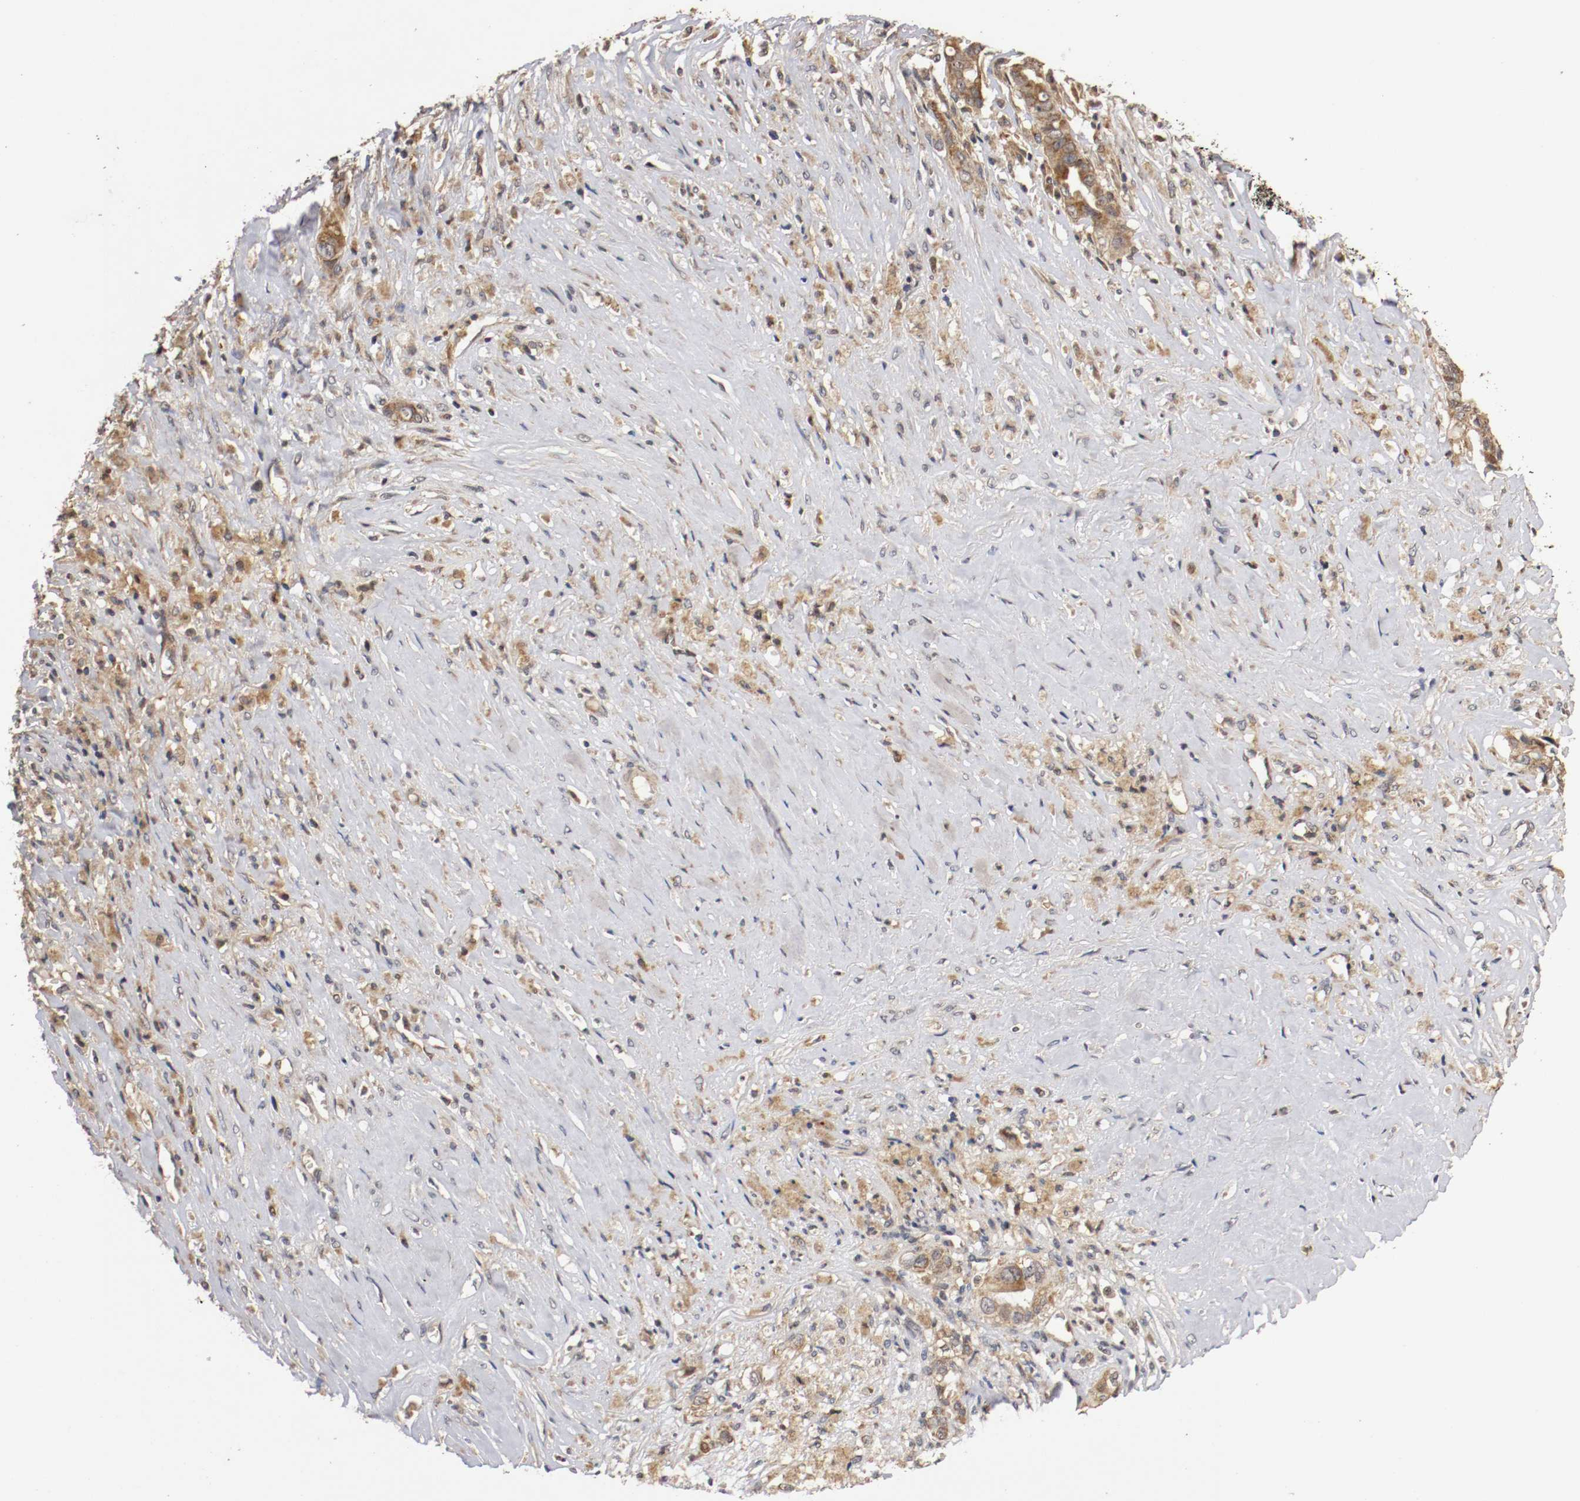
{"staining": {"intensity": "moderate", "quantity": "25%-75%", "location": "cytoplasmic/membranous,nuclear"}, "tissue": "liver cancer", "cell_type": "Tumor cells", "image_type": "cancer", "snomed": [{"axis": "morphology", "description": "Cholangiocarcinoma"}, {"axis": "topography", "description": "Liver"}], "caption": "About 25%-75% of tumor cells in human liver cancer (cholangiocarcinoma) exhibit moderate cytoplasmic/membranous and nuclear protein positivity as visualized by brown immunohistochemical staining.", "gene": "TNFRSF1B", "patient": {"sex": "female", "age": 70}}